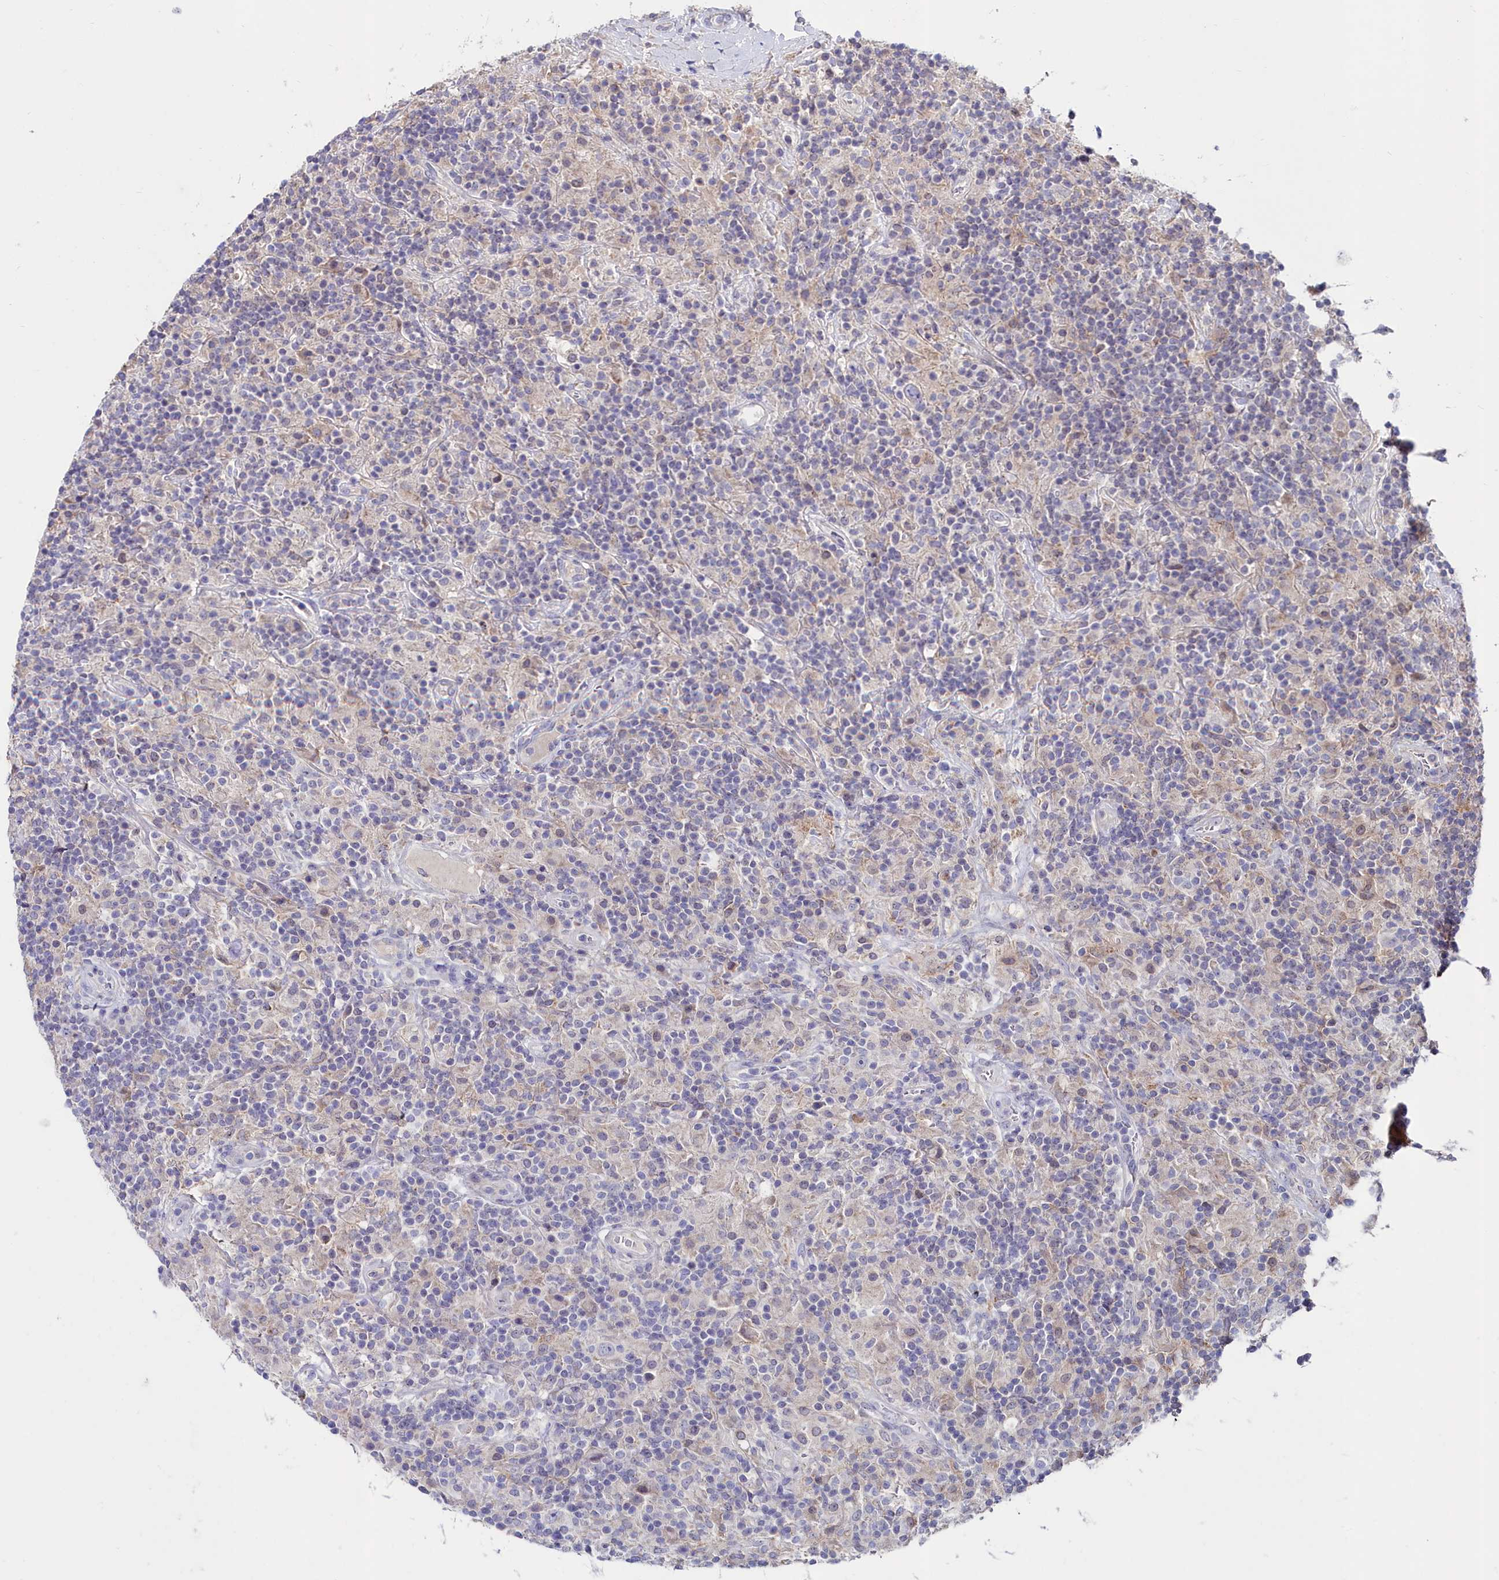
{"staining": {"intensity": "negative", "quantity": "none", "location": "none"}, "tissue": "lymphoma", "cell_type": "Tumor cells", "image_type": "cancer", "snomed": [{"axis": "morphology", "description": "Hodgkin's disease, NOS"}, {"axis": "topography", "description": "Lymph node"}], "caption": "DAB (3,3'-diaminobenzidine) immunohistochemical staining of lymphoma displays no significant positivity in tumor cells. Nuclei are stained in blue.", "gene": "AMBRA1", "patient": {"sex": "male", "age": 70}}